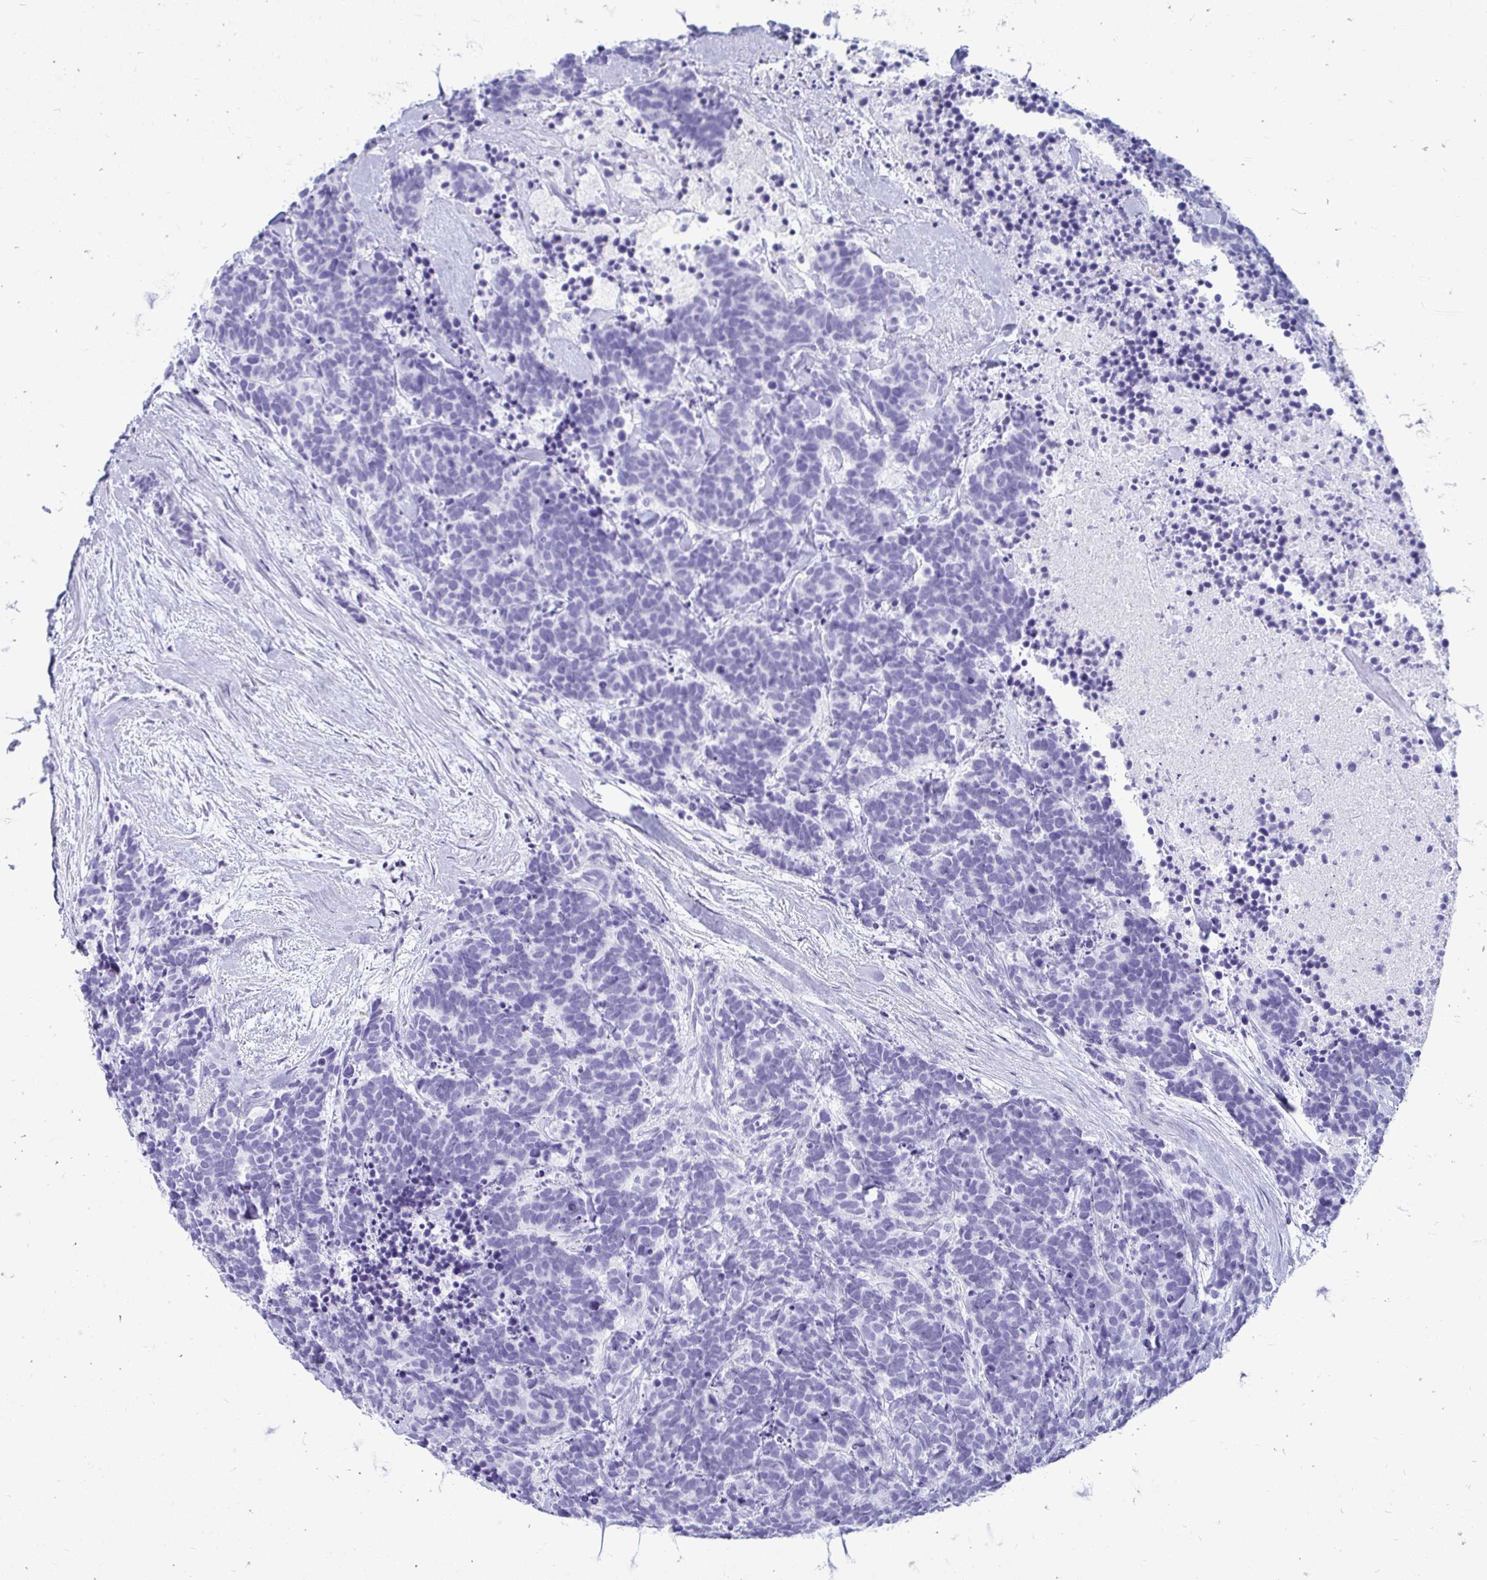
{"staining": {"intensity": "negative", "quantity": "none", "location": "none"}, "tissue": "carcinoid", "cell_type": "Tumor cells", "image_type": "cancer", "snomed": [{"axis": "morphology", "description": "Carcinoma, NOS"}, {"axis": "morphology", "description": "Carcinoid, malignant, NOS"}, {"axis": "topography", "description": "Prostate"}], "caption": "Immunohistochemistry histopathology image of carcinoid stained for a protein (brown), which displays no staining in tumor cells.", "gene": "OR10R2", "patient": {"sex": "male", "age": 57}}